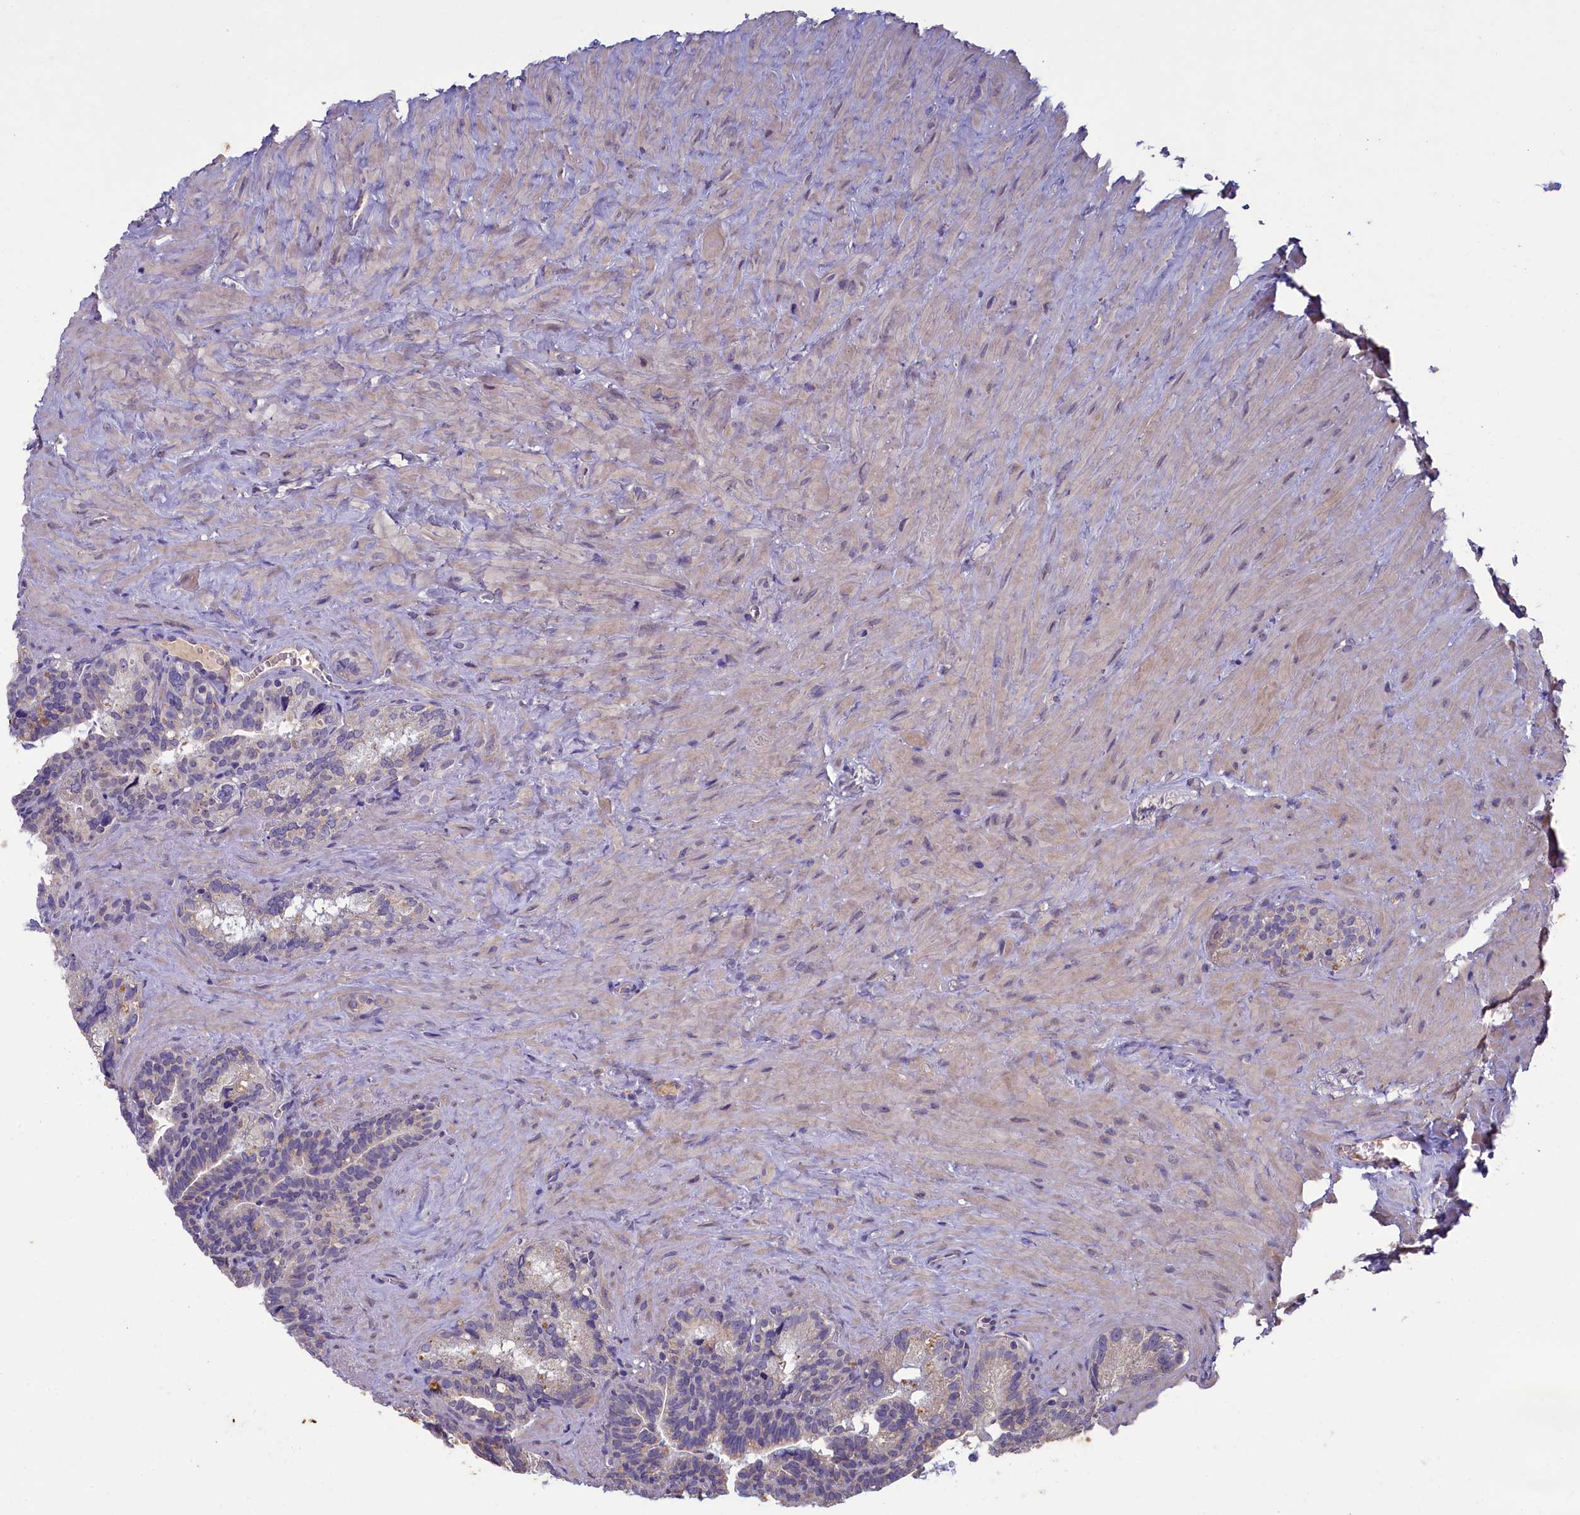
{"staining": {"intensity": "negative", "quantity": "none", "location": "none"}, "tissue": "seminal vesicle", "cell_type": "Glandular cells", "image_type": "normal", "snomed": [{"axis": "morphology", "description": "Normal tissue, NOS"}, {"axis": "topography", "description": "Seminal veicle"}], "caption": "The micrograph exhibits no significant positivity in glandular cells of seminal vesicle.", "gene": "ATF7IP2", "patient": {"sex": "male", "age": 68}}